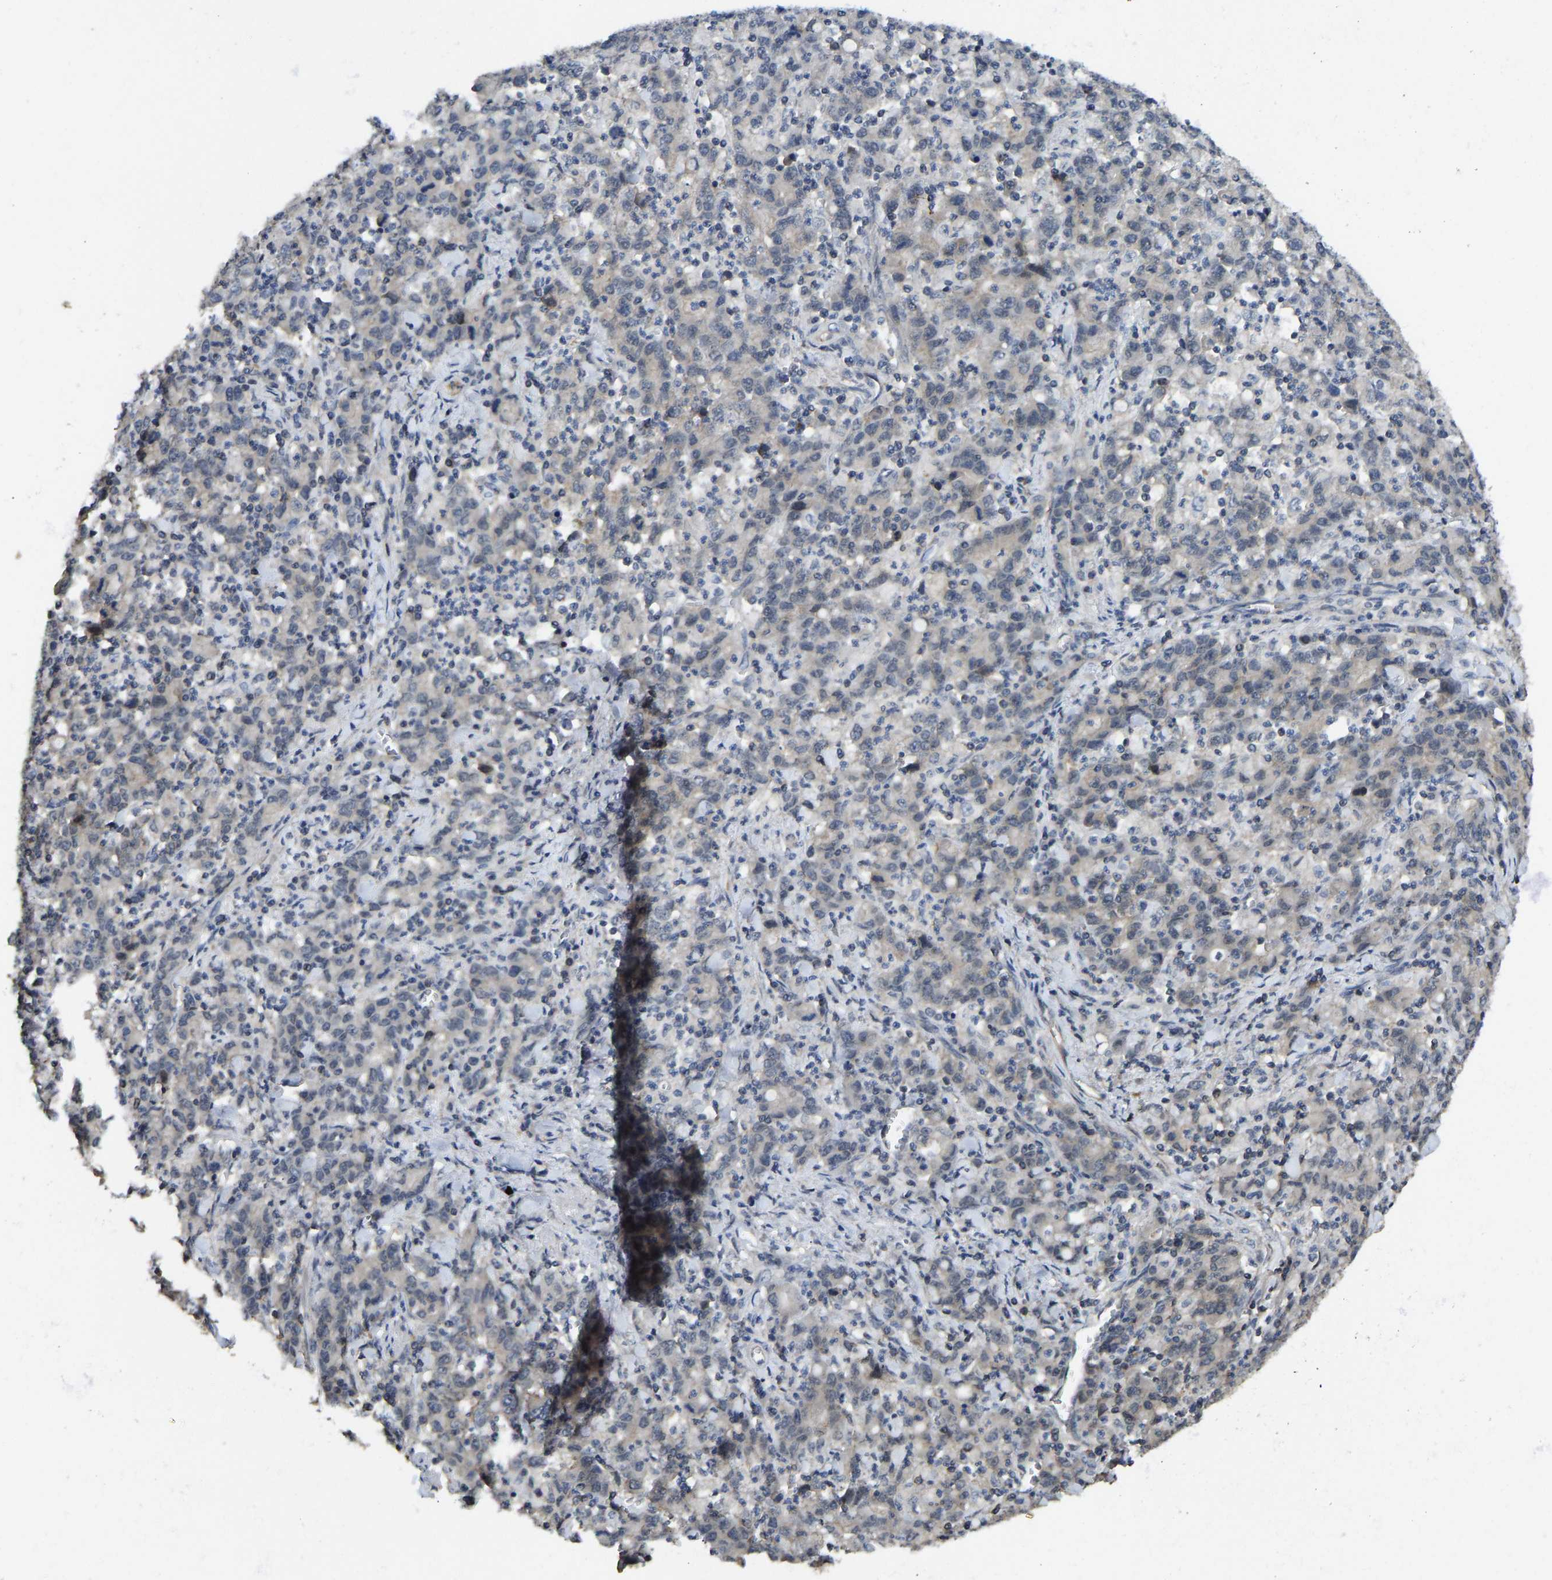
{"staining": {"intensity": "weak", "quantity": "<25%", "location": "cytoplasmic/membranous"}, "tissue": "stomach cancer", "cell_type": "Tumor cells", "image_type": "cancer", "snomed": [{"axis": "morphology", "description": "Adenocarcinoma, NOS"}, {"axis": "topography", "description": "Stomach, upper"}], "caption": "IHC of stomach cancer (adenocarcinoma) exhibits no expression in tumor cells.", "gene": "NDRG3", "patient": {"sex": "male", "age": 69}}